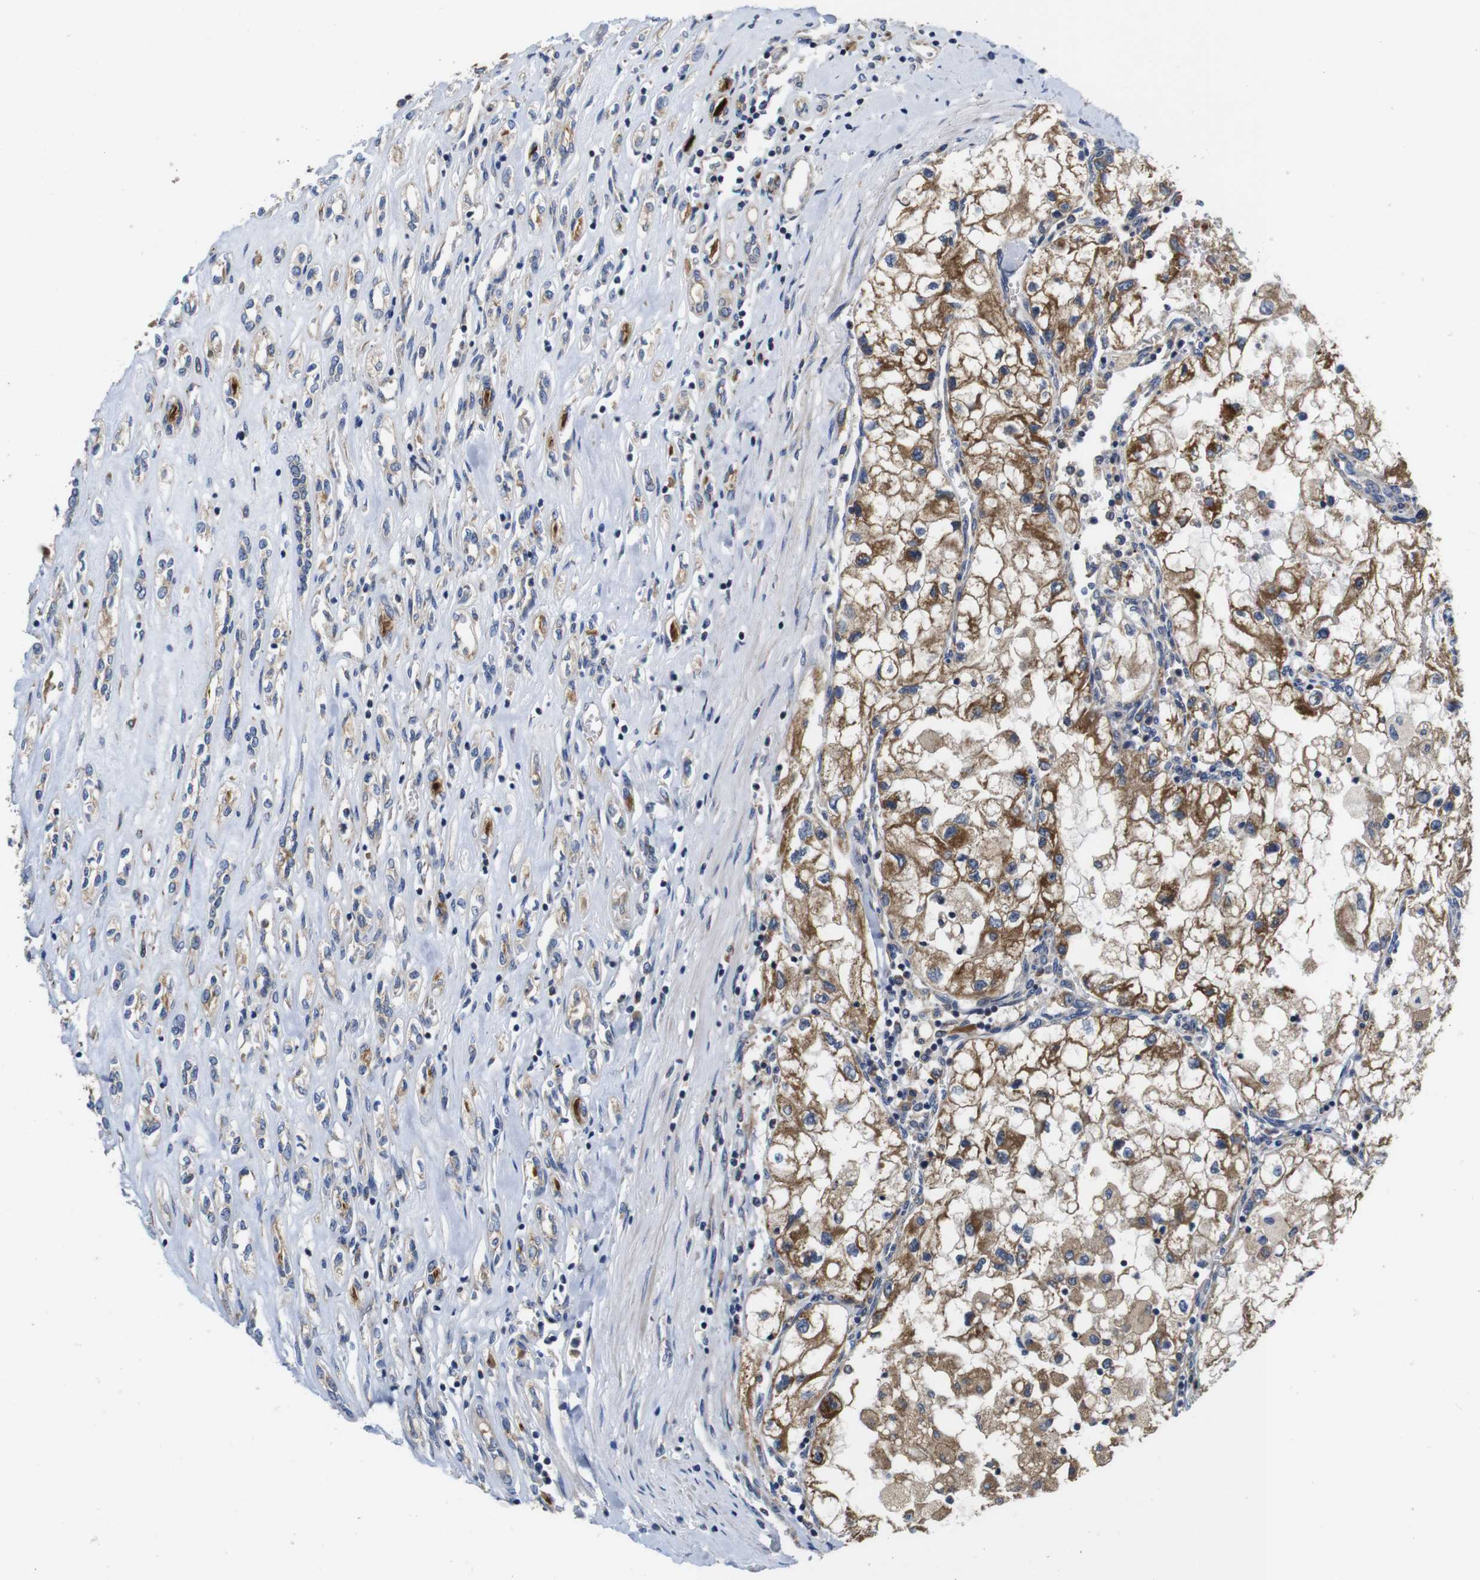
{"staining": {"intensity": "moderate", "quantity": ">75%", "location": "cytoplasmic/membranous"}, "tissue": "renal cancer", "cell_type": "Tumor cells", "image_type": "cancer", "snomed": [{"axis": "morphology", "description": "Adenocarcinoma, NOS"}, {"axis": "topography", "description": "Kidney"}], "caption": "Immunohistochemical staining of renal adenocarcinoma demonstrates medium levels of moderate cytoplasmic/membranous protein positivity in about >75% of tumor cells.", "gene": "MARCHF7", "patient": {"sex": "female", "age": 70}}